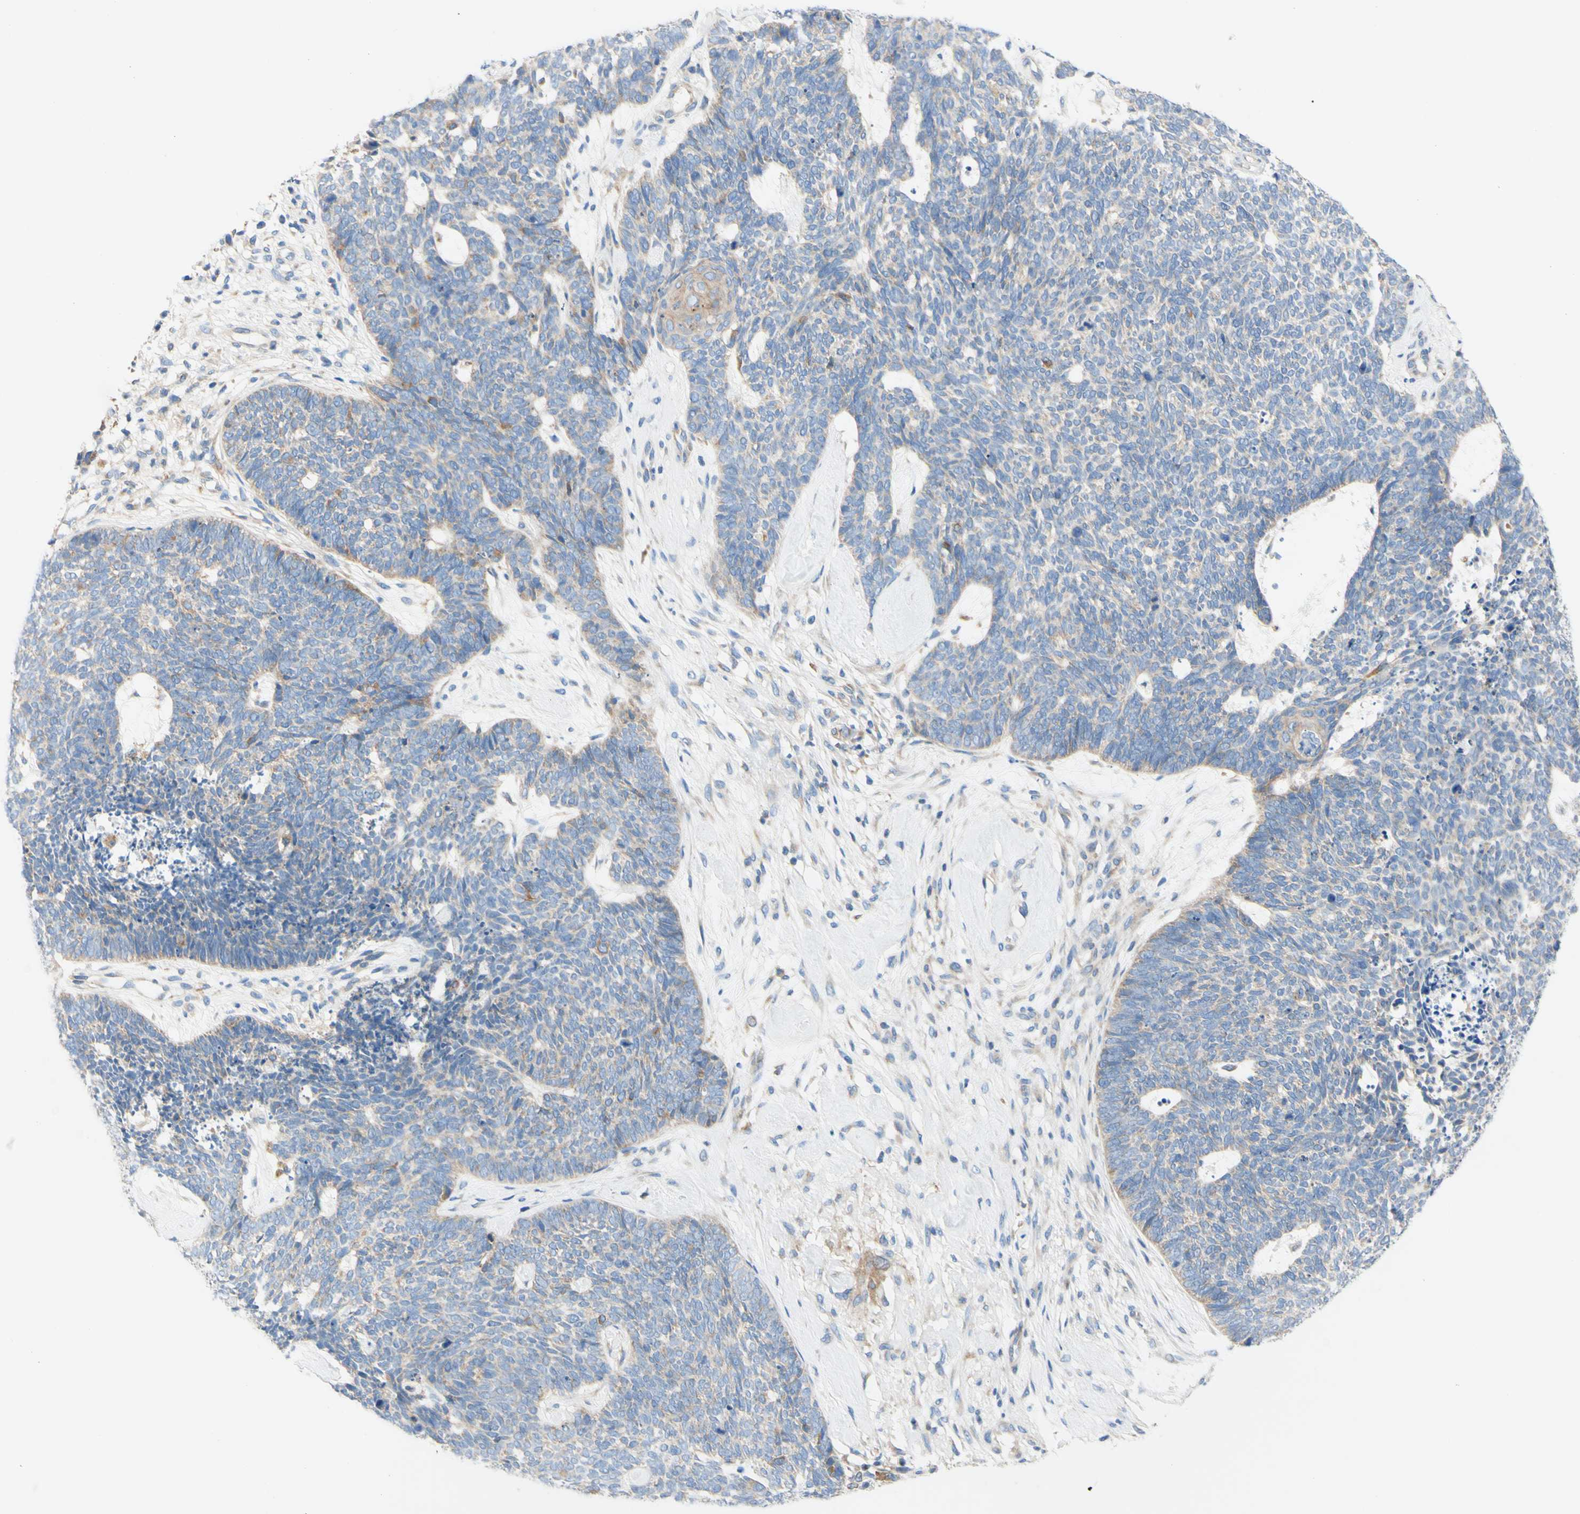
{"staining": {"intensity": "weak", "quantity": "<25%", "location": "cytoplasmic/membranous"}, "tissue": "skin cancer", "cell_type": "Tumor cells", "image_type": "cancer", "snomed": [{"axis": "morphology", "description": "Basal cell carcinoma"}, {"axis": "topography", "description": "Skin"}], "caption": "Immunohistochemistry of skin basal cell carcinoma demonstrates no staining in tumor cells.", "gene": "RETREG2", "patient": {"sex": "female", "age": 84}}